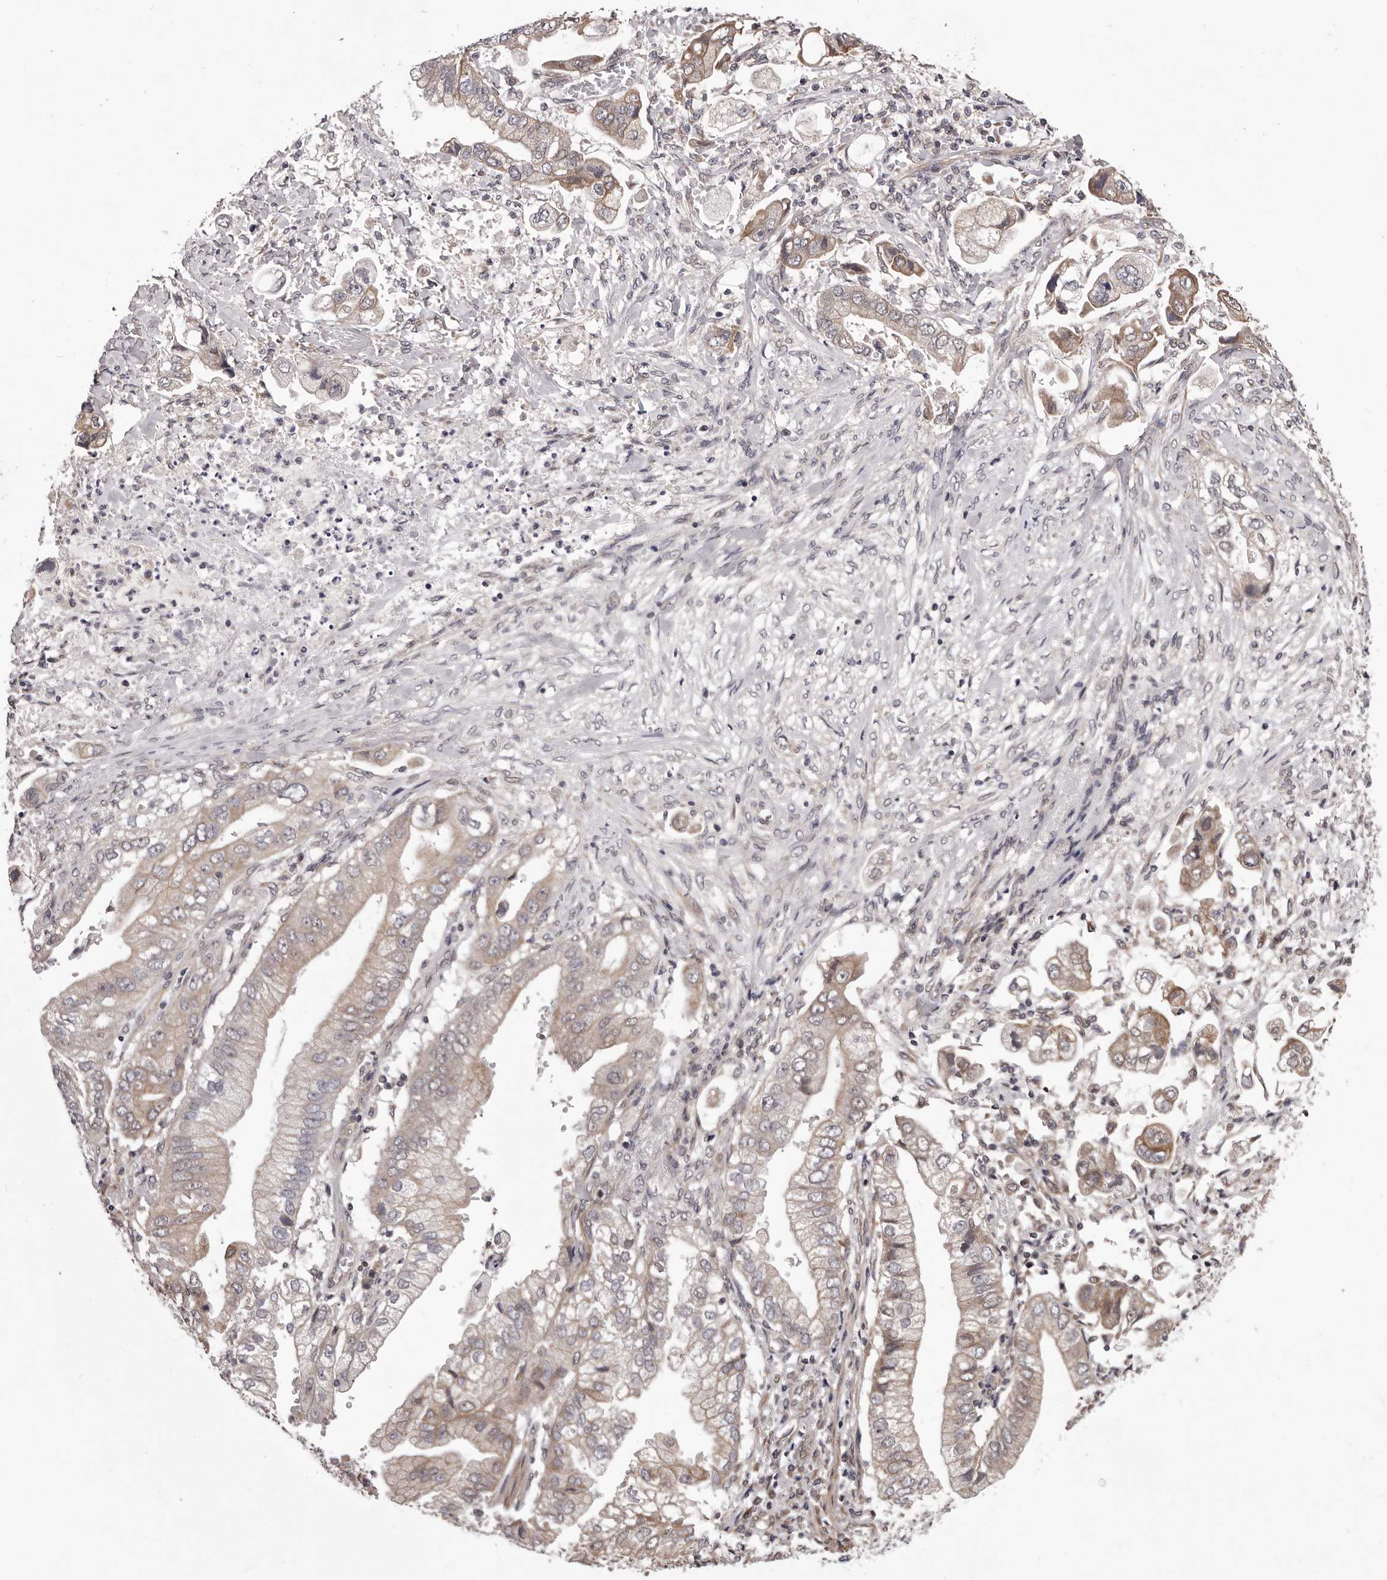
{"staining": {"intensity": "weak", "quantity": ">75%", "location": "cytoplasmic/membranous"}, "tissue": "stomach cancer", "cell_type": "Tumor cells", "image_type": "cancer", "snomed": [{"axis": "morphology", "description": "Adenocarcinoma, NOS"}, {"axis": "topography", "description": "Stomach"}], "caption": "The micrograph displays staining of adenocarcinoma (stomach), revealing weak cytoplasmic/membranous protein staining (brown color) within tumor cells.", "gene": "CELF3", "patient": {"sex": "male", "age": 62}}